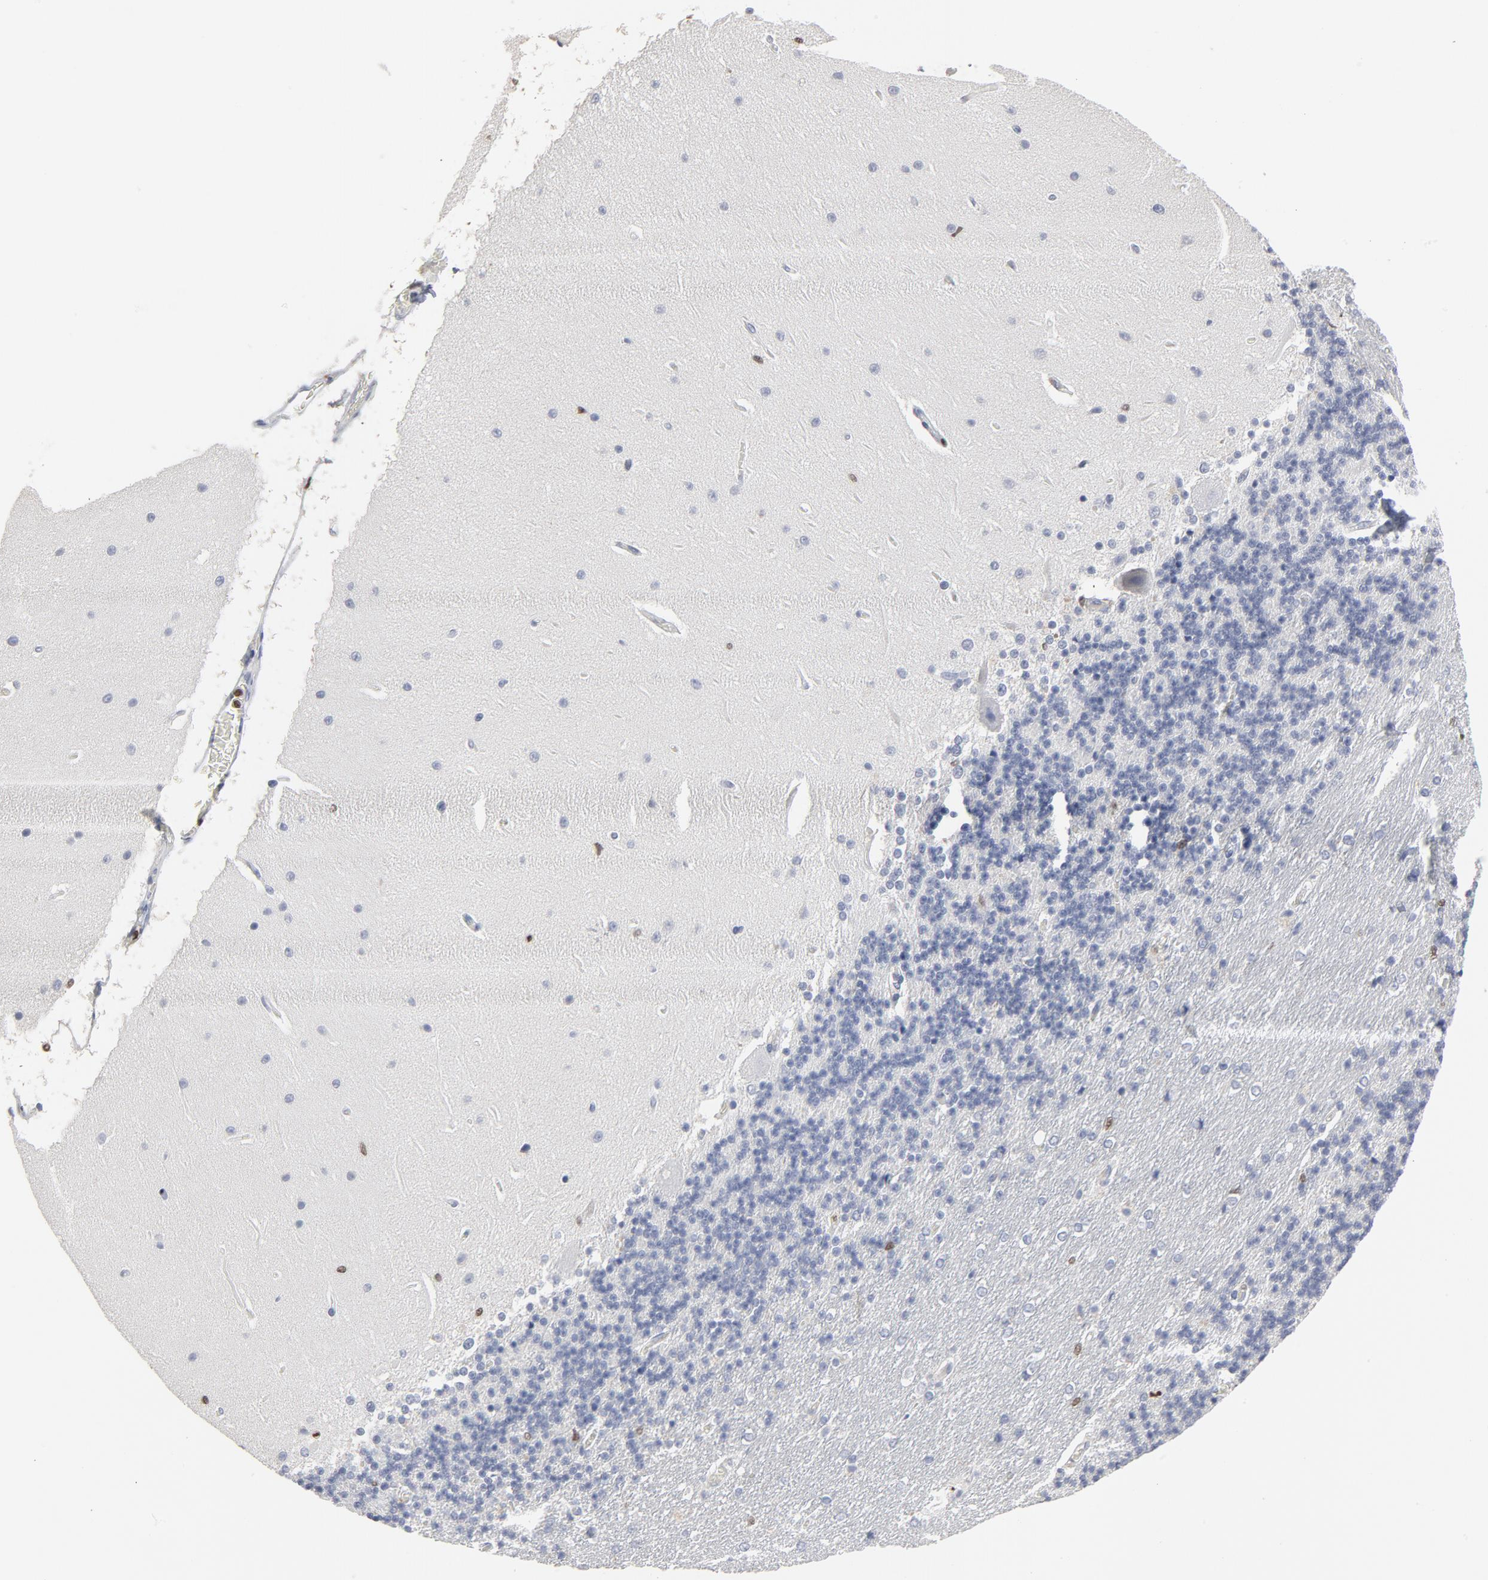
{"staining": {"intensity": "moderate", "quantity": "<25%", "location": "nuclear"}, "tissue": "cerebellum", "cell_type": "Cells in granular layer", "image_type": "normal", "snomed": [{"axis": "morphology", "description": "Normal tissue, NOS"}, {"axis": "topography", "description": "Cerebellum"}], "caption": "IHC staining of normal cerebellum, which reveals low levels of moderate nuclear positivity in approximately <25% of cells in granular layer indicating moderate nuclear protein staining. The staining was performed using DAB (brown) for protein detection and nuclei were counterstained in hematoxylin (blue).", "gene": "SPI1", "patient": {"sex": "female", "age": 54}}